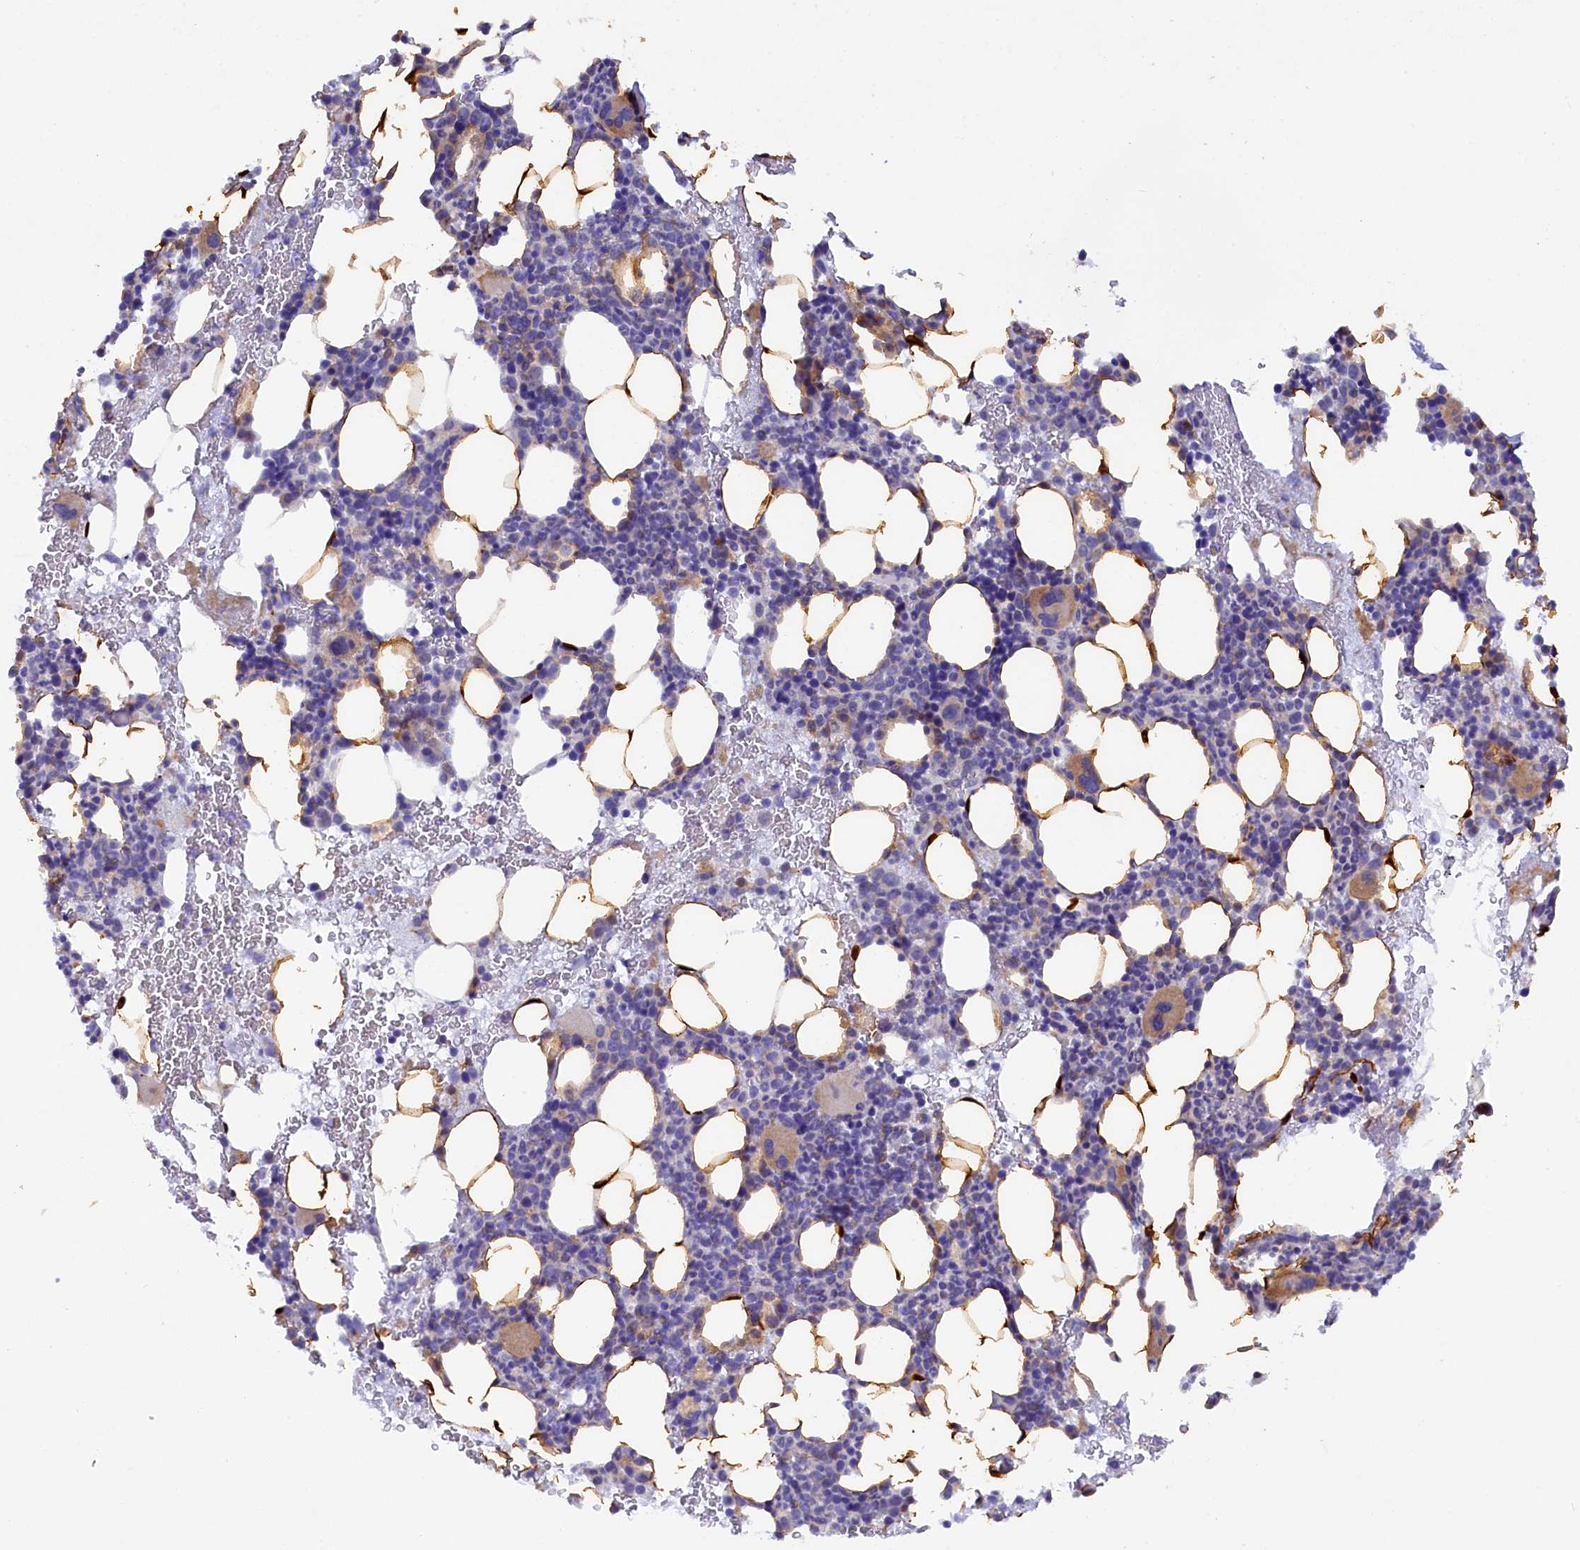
{"staining": {"intensity": "moderate", "quantity": "25%-75%", "location": "cytoplasmic/membranous"}, "tissue": "bone marrow", "cell_type": "Hematopoietic cells", "image_type": "normal", "snomed": [{"axis": "morphology", "description": "Normal tissue, NOS"}, {"axis": "topography", "description": "Bone marrow"}], "caption": "Immunohistochemistry histopathology image of benign bone marrow: human bone marrow stained using immunohistochemistry (IHC) displays medium levels of moderate protein expression localized specifically in the cytoplasmic/membranous of hematopoietic cells, appearing as a cytoplasmic/membranous brown color.", "gene": "POGLUT3", "patient": {"sex": "female", "age": 37}}